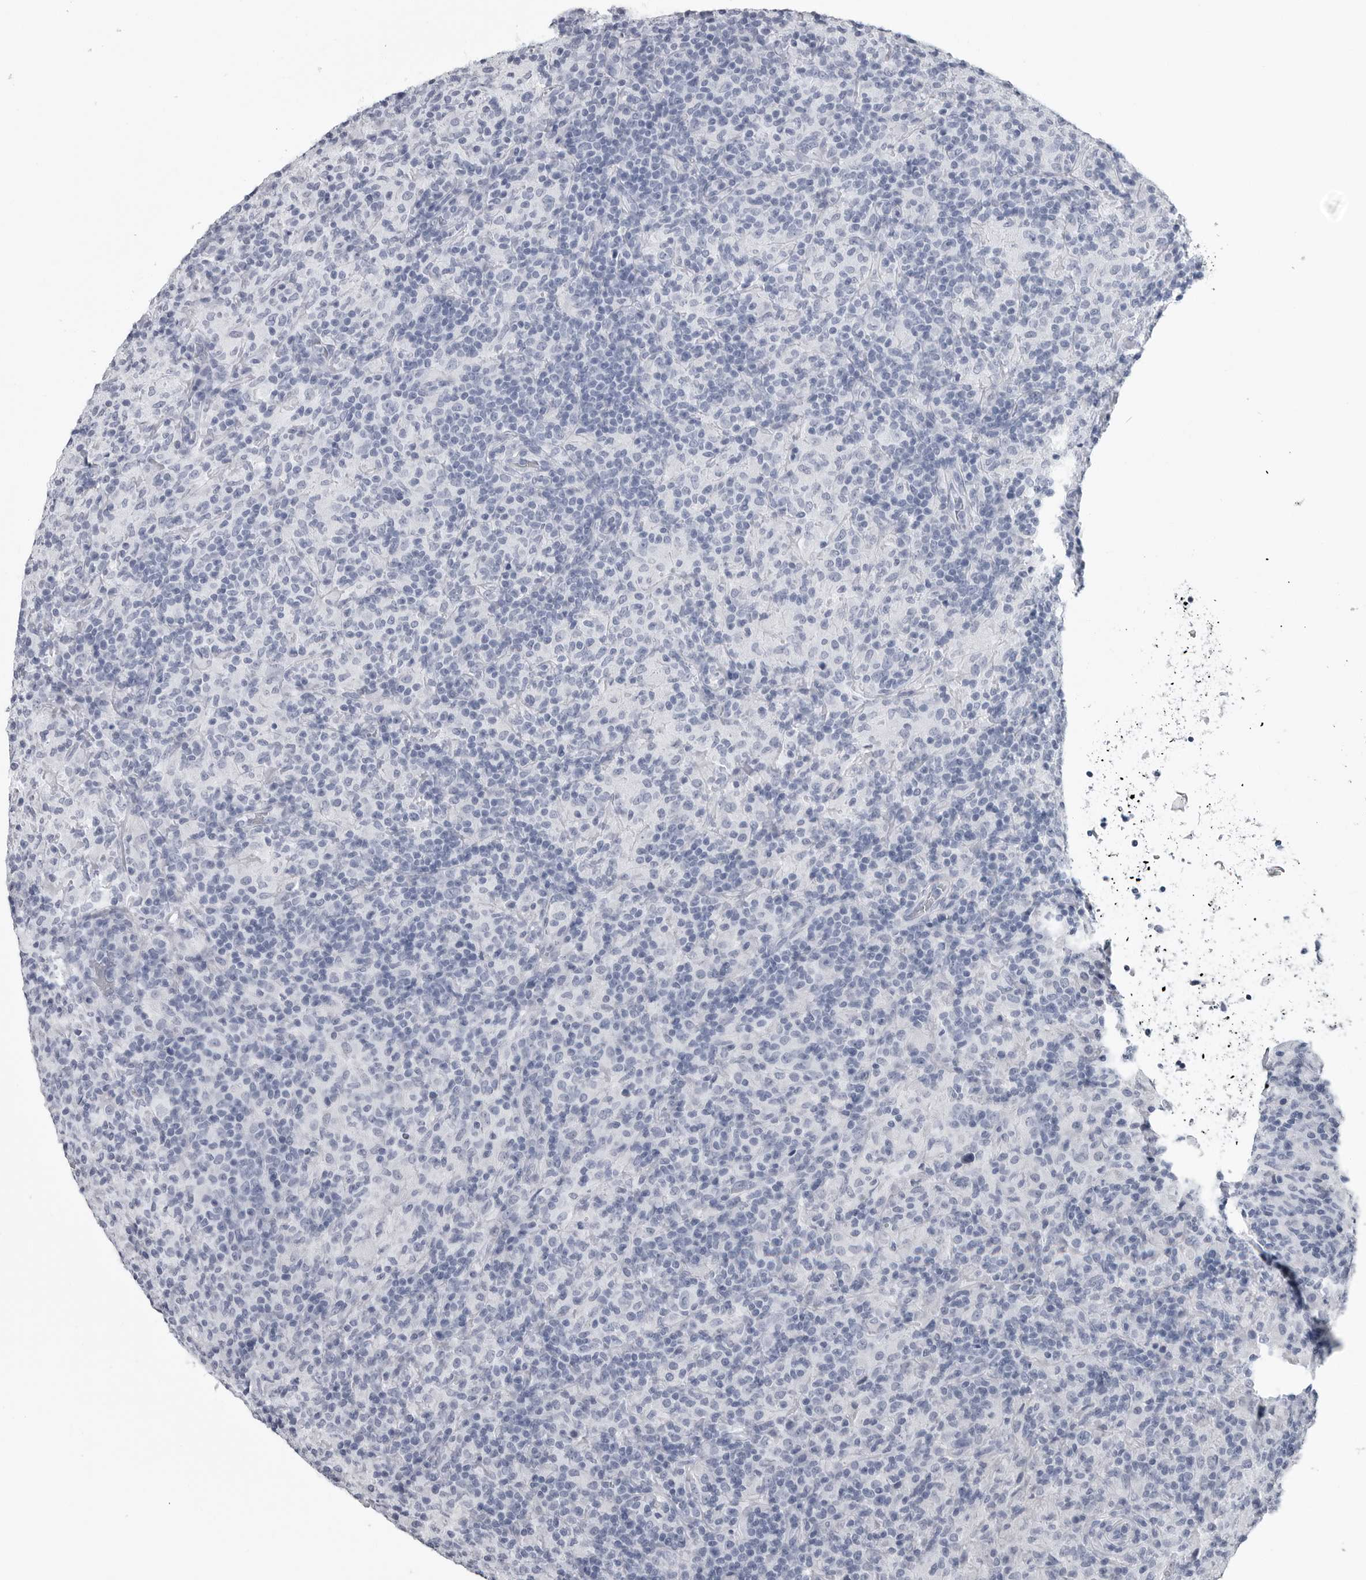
{"staining": {"intensity": "negative", "quantity": "none", "location": "none"}, "tissue": "lymphoma", "cell_type": "Tumor cells", "image_type": "cancer", "snomed": [{"axis": "morphology", "description": "Hodgkin's disease, NOS"}, {"axis": "topography", "description": "Lymph node"}], "caption": "Immunohistochemistry micrograph of neoplastic tissue: Hodgkin's disease stained with DAB displays no significant protein staining in tumor cells. The staining is performed using DAB (3,3'-diaminobenzidine) brown chromogen with nuclei counter-stained in using hematoxylin.", "gene": "AMPD1", "patient": {"sex": "male", "age": 70}}